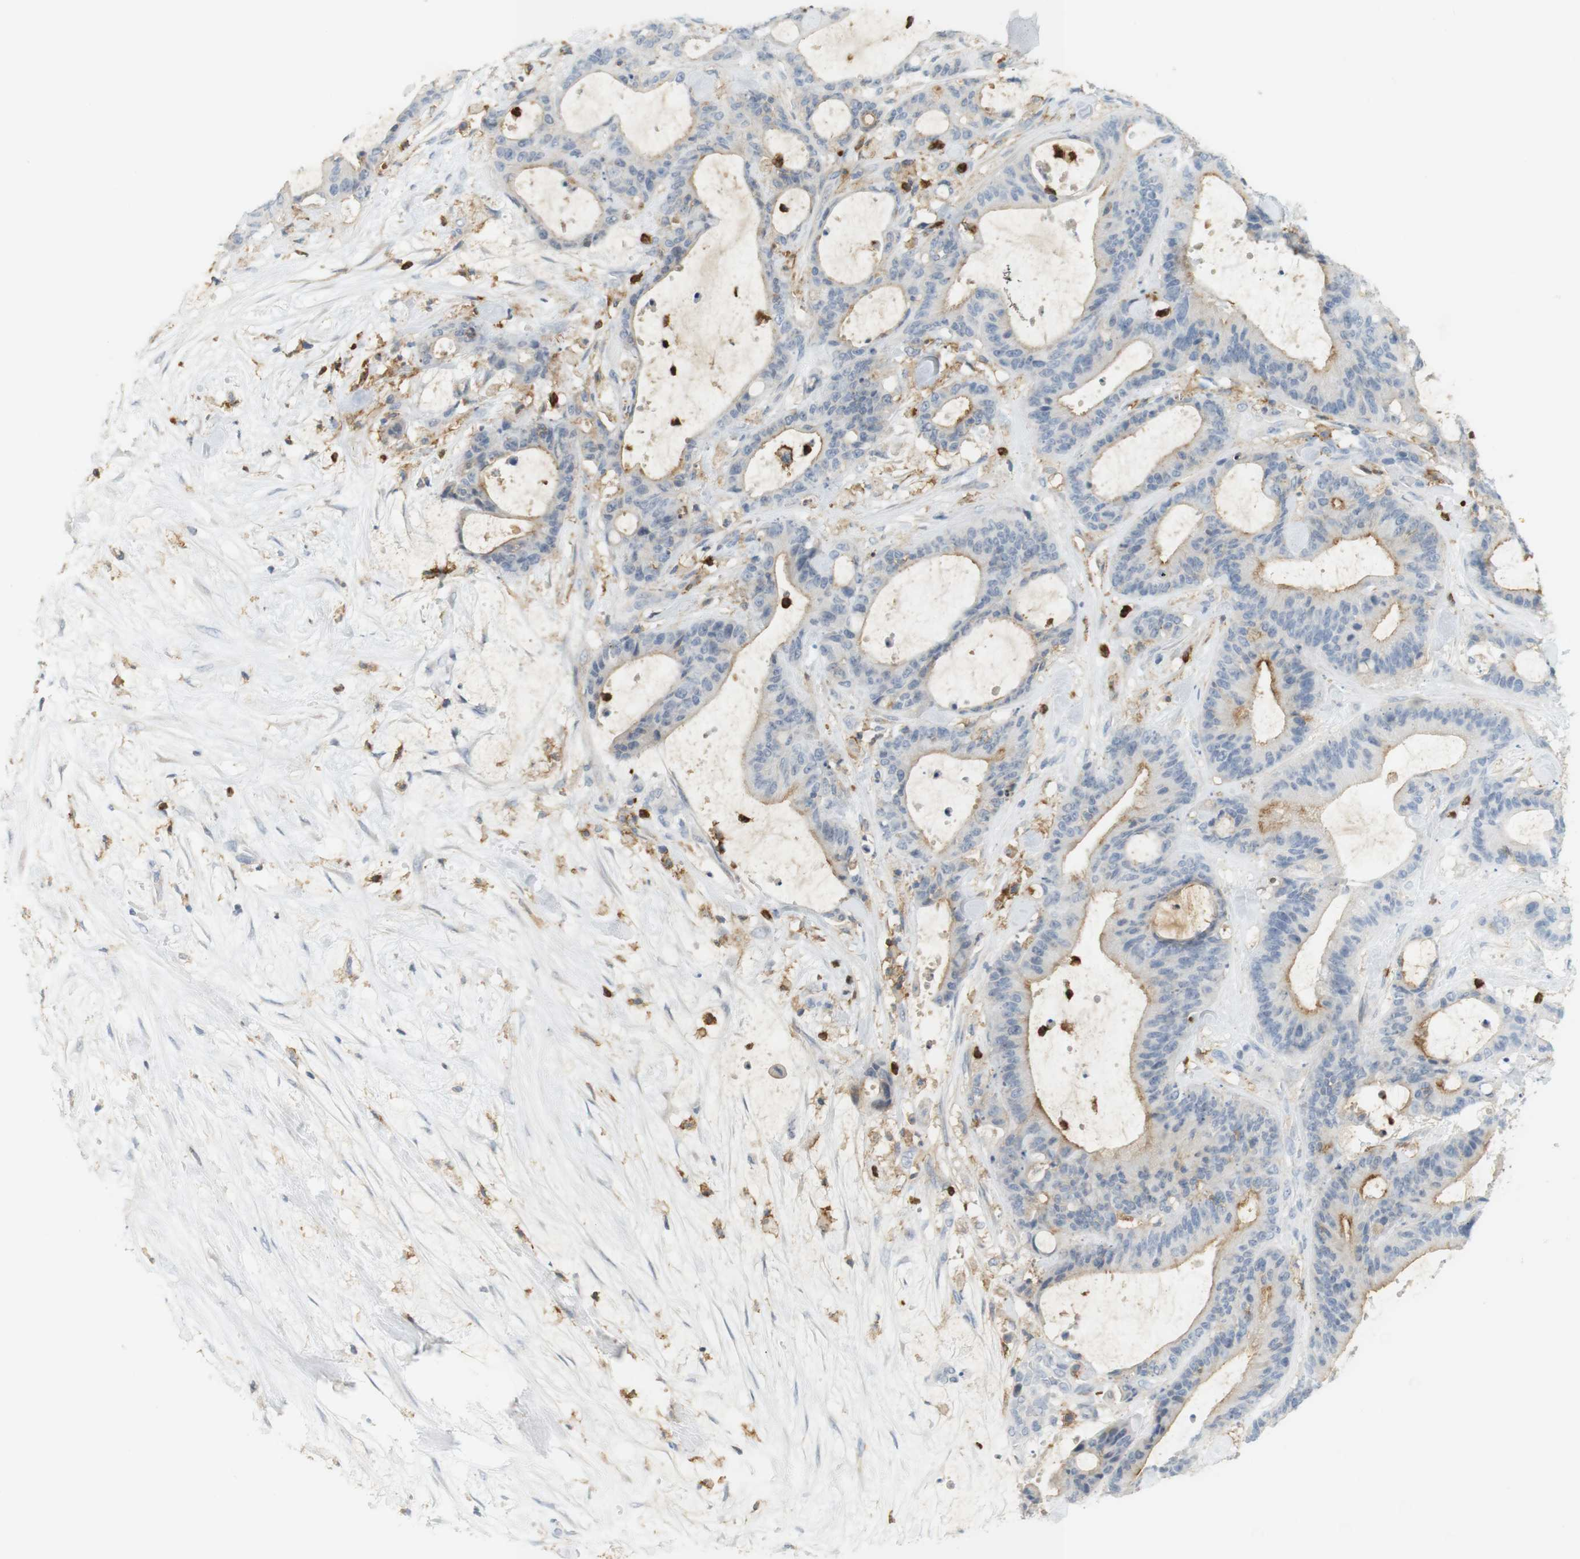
{"staining": {"intensity": "weak", "quantity": "25%-75%", "location": "cytoplasmic/membranous"}, "tissue": "liver cancer", "cell_type": "Tumor cells", "image_type": "cancer", "snomed": [{"axis": "morphology", "description": "Cholangiocarcinoma"}, {"axis": "topography", "description": "Liver"}], "caption": "Tumor cells exhibit low levels of weak cytoplasmic/membranous positivity in approximately 25%-75% of cells in liver cancer.", "gene": "SIRPA", "patient": {"sex": "female", "age": 73}}